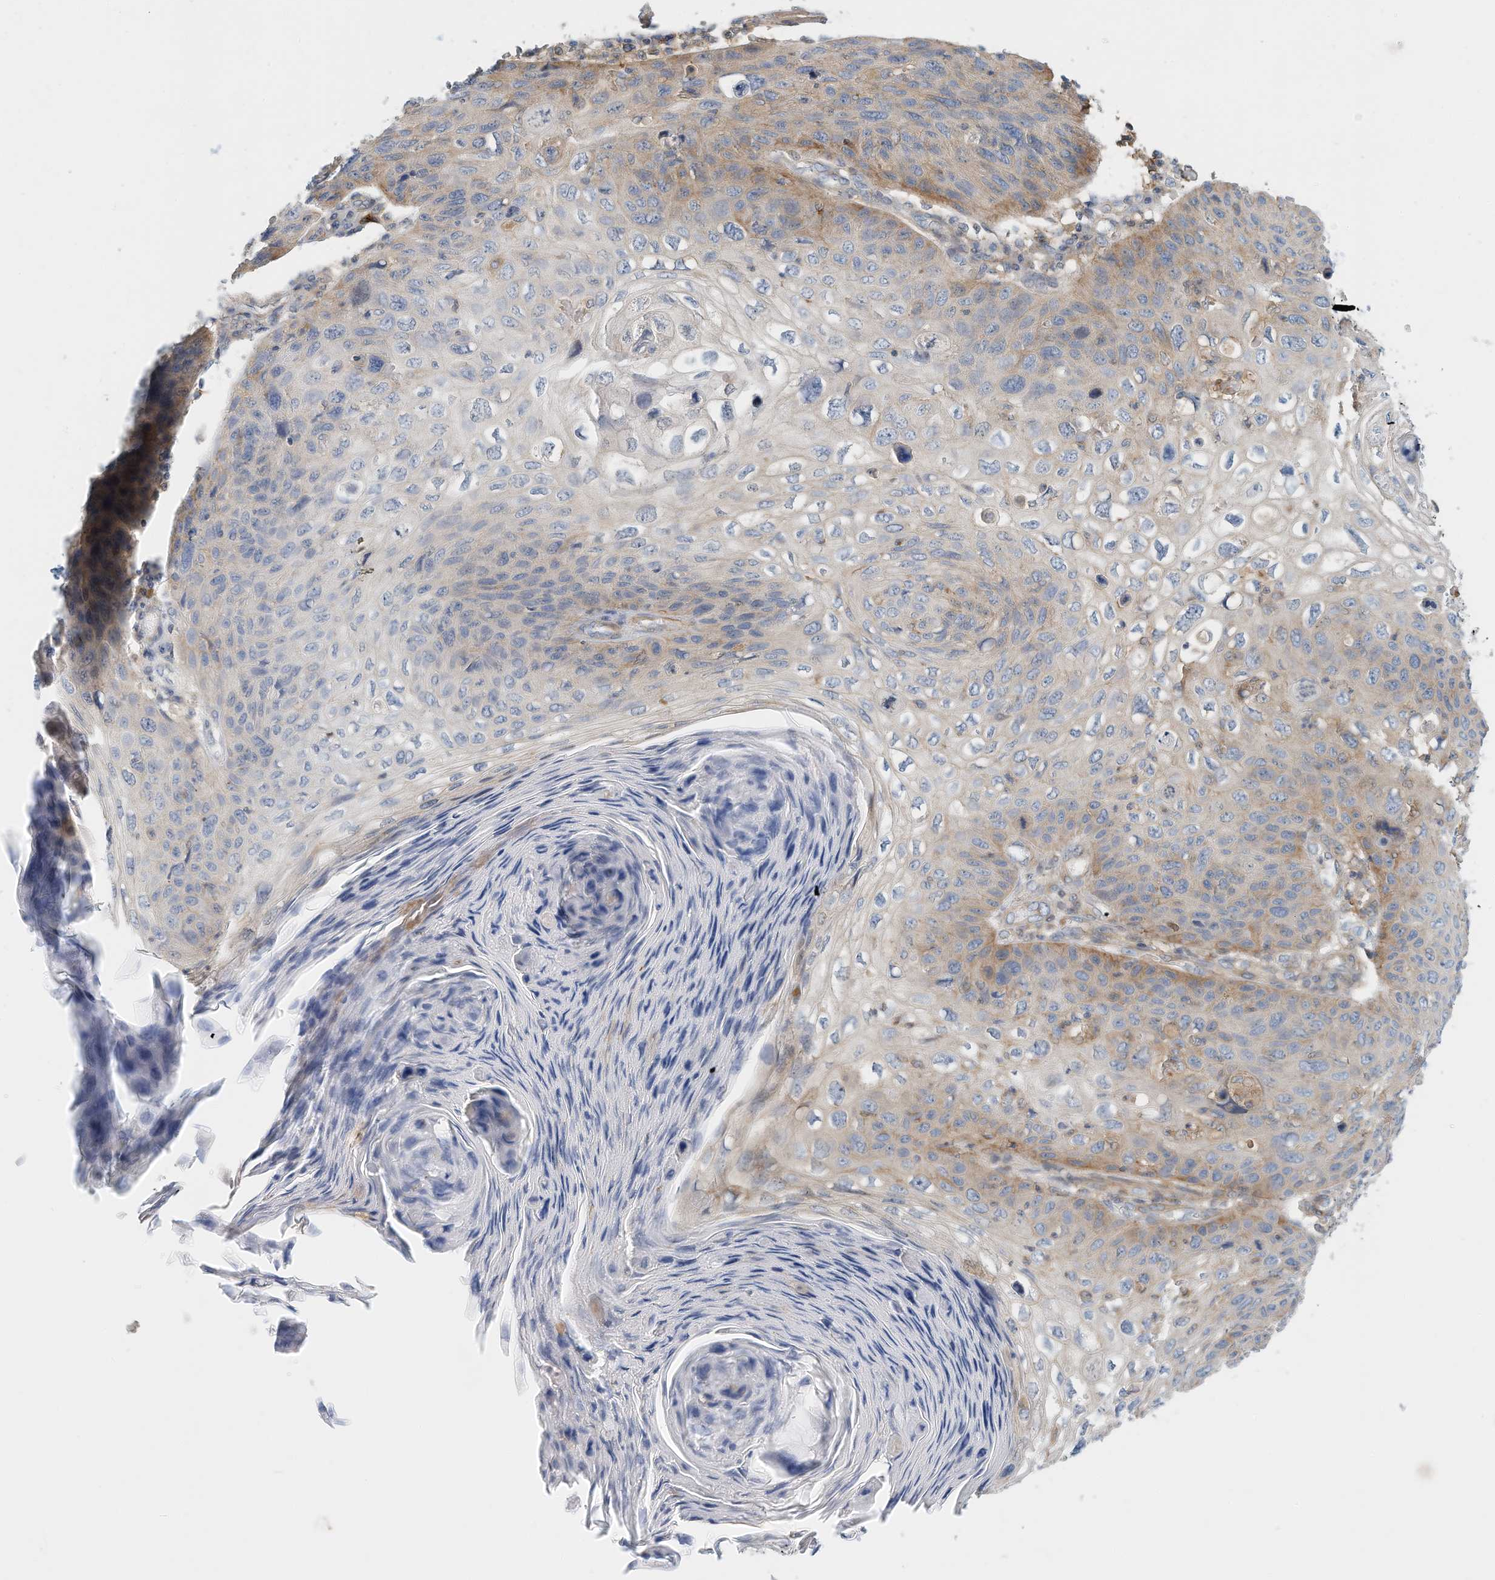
{"staining": {"intensity": "moderate", "quantity": "<25%", "location": "cytoplasmic/membranous"}, "tissue": "skin cancer", "cell_type": "Tumor cells", "image_type": "cancer", "snomed": [{"axis": "morphology", "description": "Squamous cell carcinoma, NOS"}, {"axis": "topography", "description": "Skin"}], "caption": "Skin squamous cell carcinoma stained with IHC shows moderate cytoplasmic/membranous positivity in approximately <25% of tumor cells. (brown staining indicates protein expression, while blue staining denotes nuclei).", "gene": "MICAL1", "patient": {"sex": "female", "age": 90}}